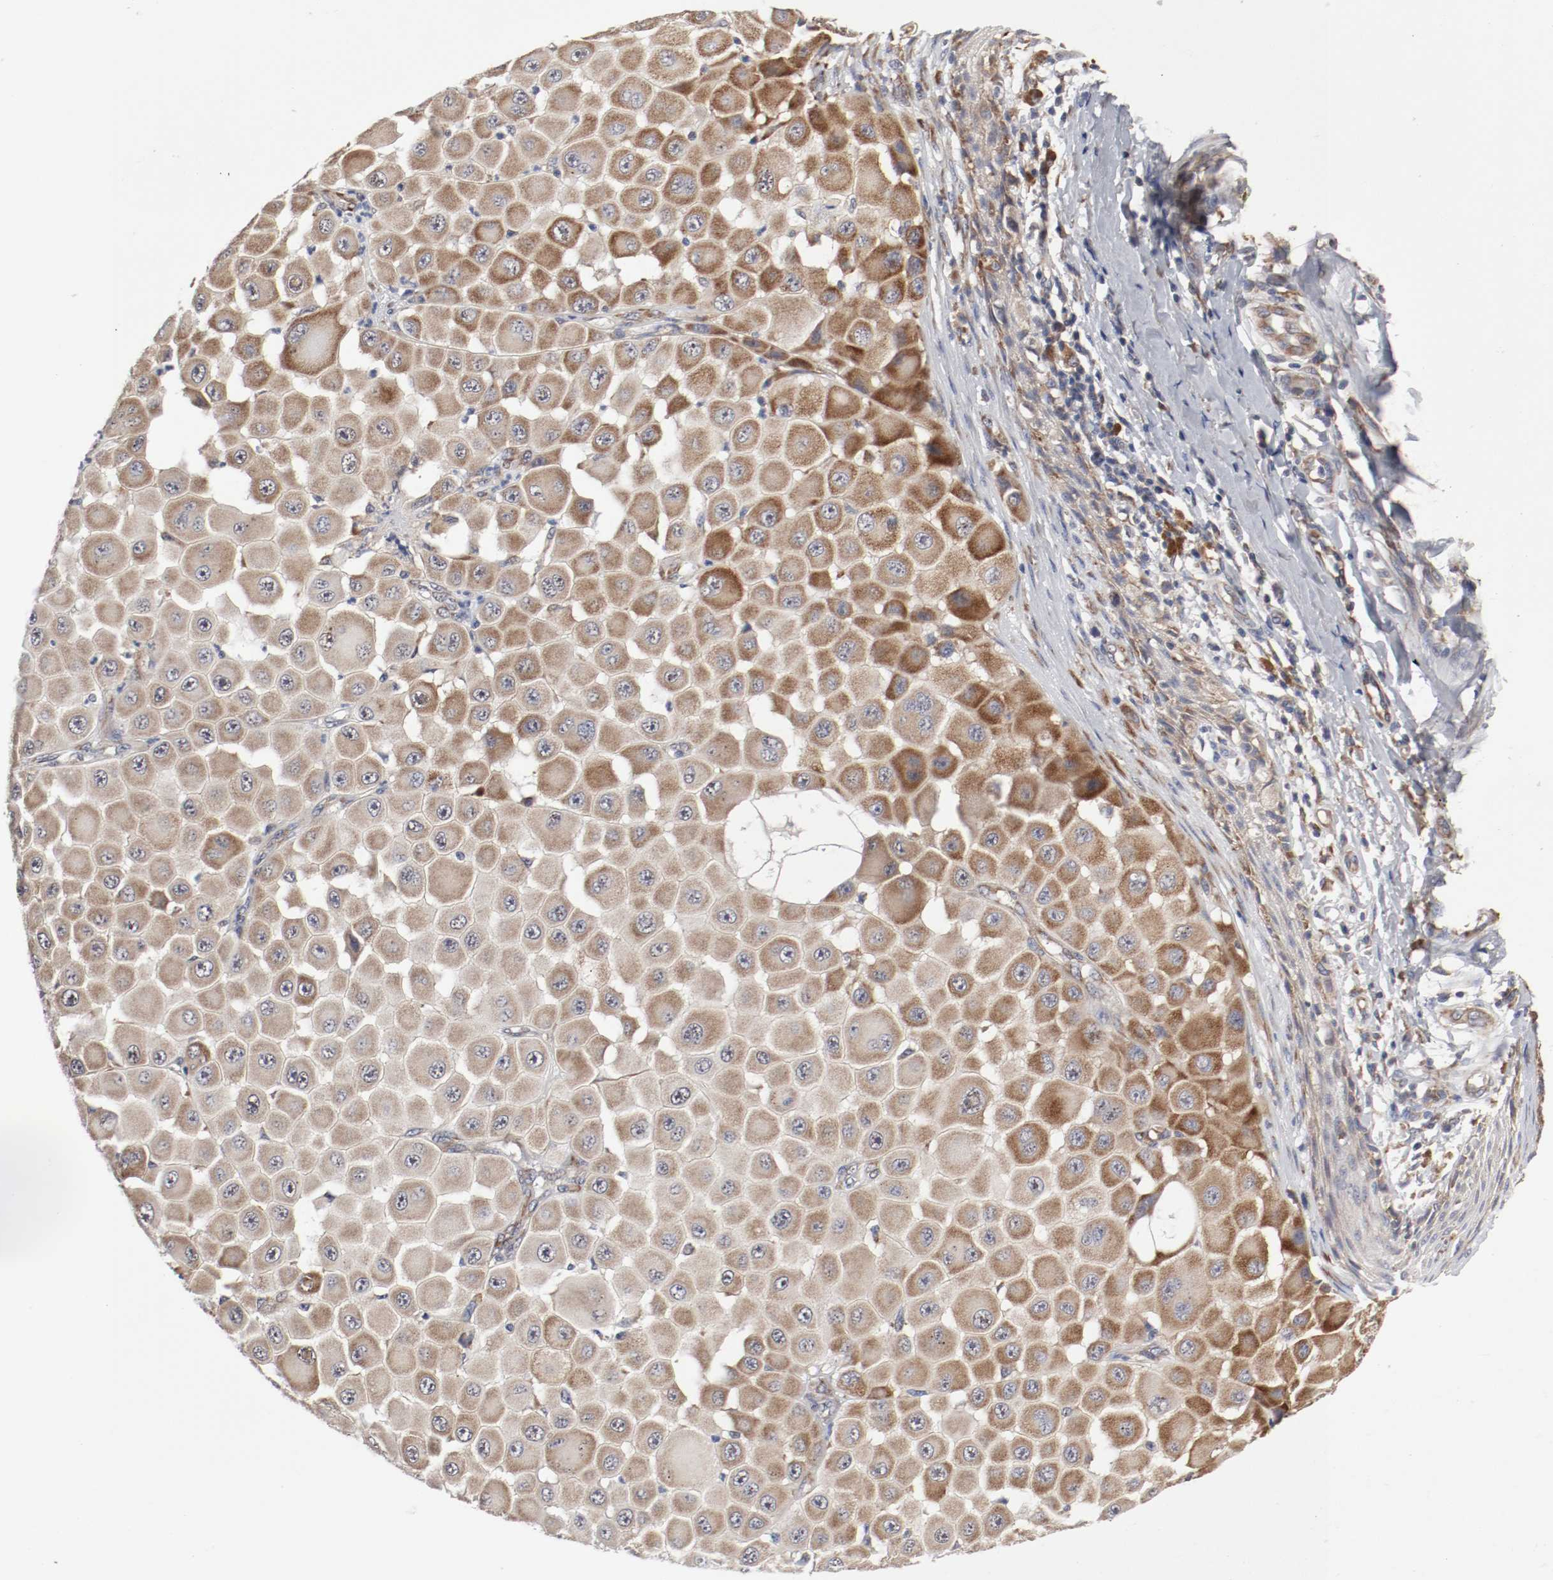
{"staining": {"intensity": "weak", "quantity": ">75%", "location": "cytoplasmic/membranous"}, "tissue": "melanoma", "cell_type": "Tumor cells", "image_type": "cancer", "snomed": [{"axis": "morphology", "description": "Malignant melanoma, NOS"}, {"axis": "topography", "description": "Skin"}], "caption": "A low amount of weak cytoplasmic/membranous positivity is present in about >75% of tumor cells in melanoma tissue.", "gene": "FKBP3", "patient": {"sex": "female", "age": 81}}